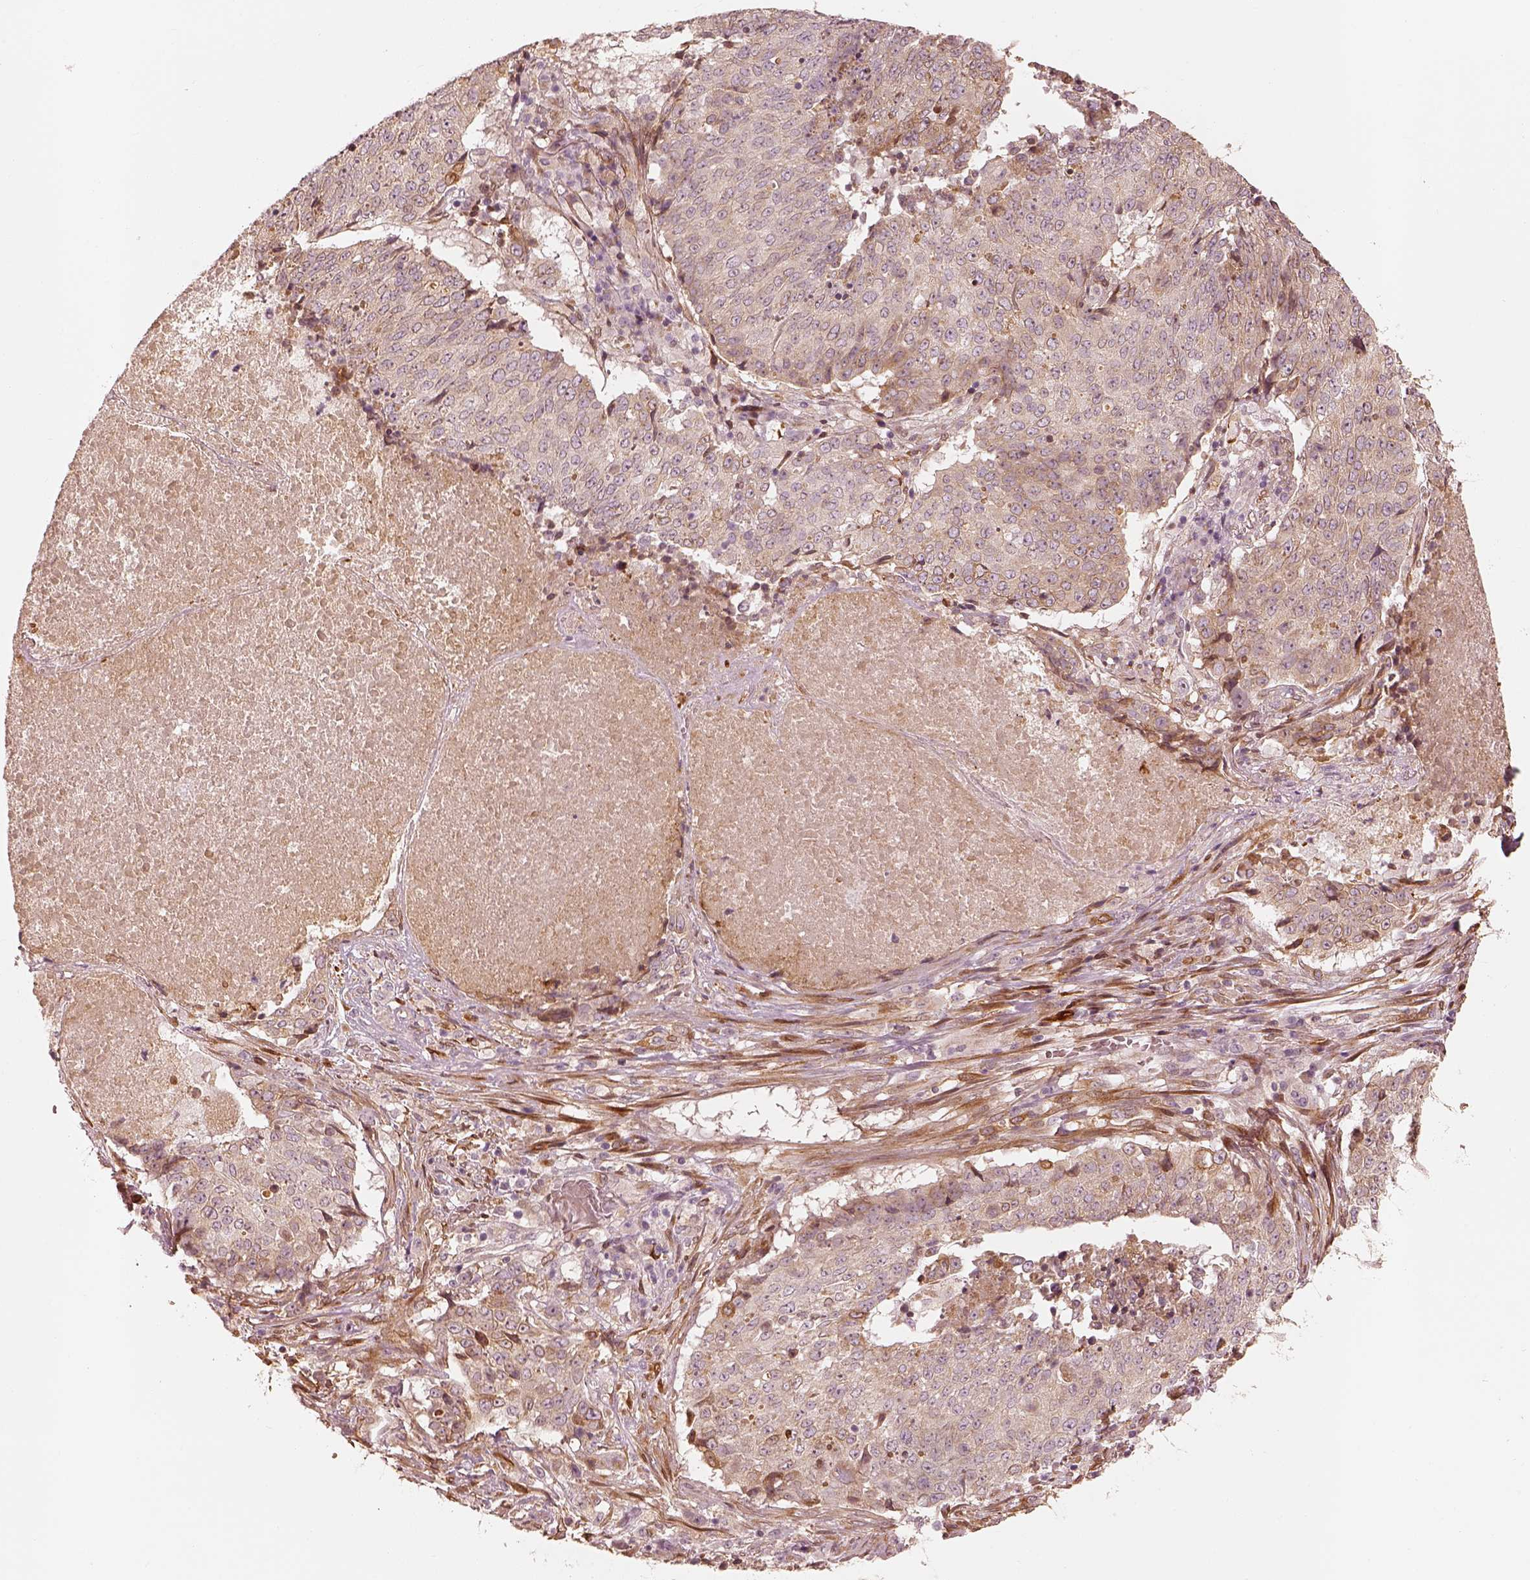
{"staining": {"intensity": "weak", "quantity": ">75%", "location": "cytoplasmic/membranous"}, "tissue": "lung cancer", "cell_type": "Tumor cells", "image_type": "cancer", "snomed": [{"axis": "morphology", "description": "Normal tissue, NOS"}, {"axis": "morphology", "description": "Squamous cell carcinoma, NOS"}, {"axis": "topography", "description": "Bronchus"}, {"axis": "topography", "description": "Lung"}], "caption": "Immunohistochemistry photomicrograph of neoplastic tissue: human lung squamous cell carcinoma stained using immunohistochemistry (IHC) reveals low levels of weak protein expression localized specifically in the cytoplasmic/membranous of tumor cells, appearing as a cytoplasmic/membranous brown color.", "gene": "WLS", "patient": {"sex": "male", "age": 64}}